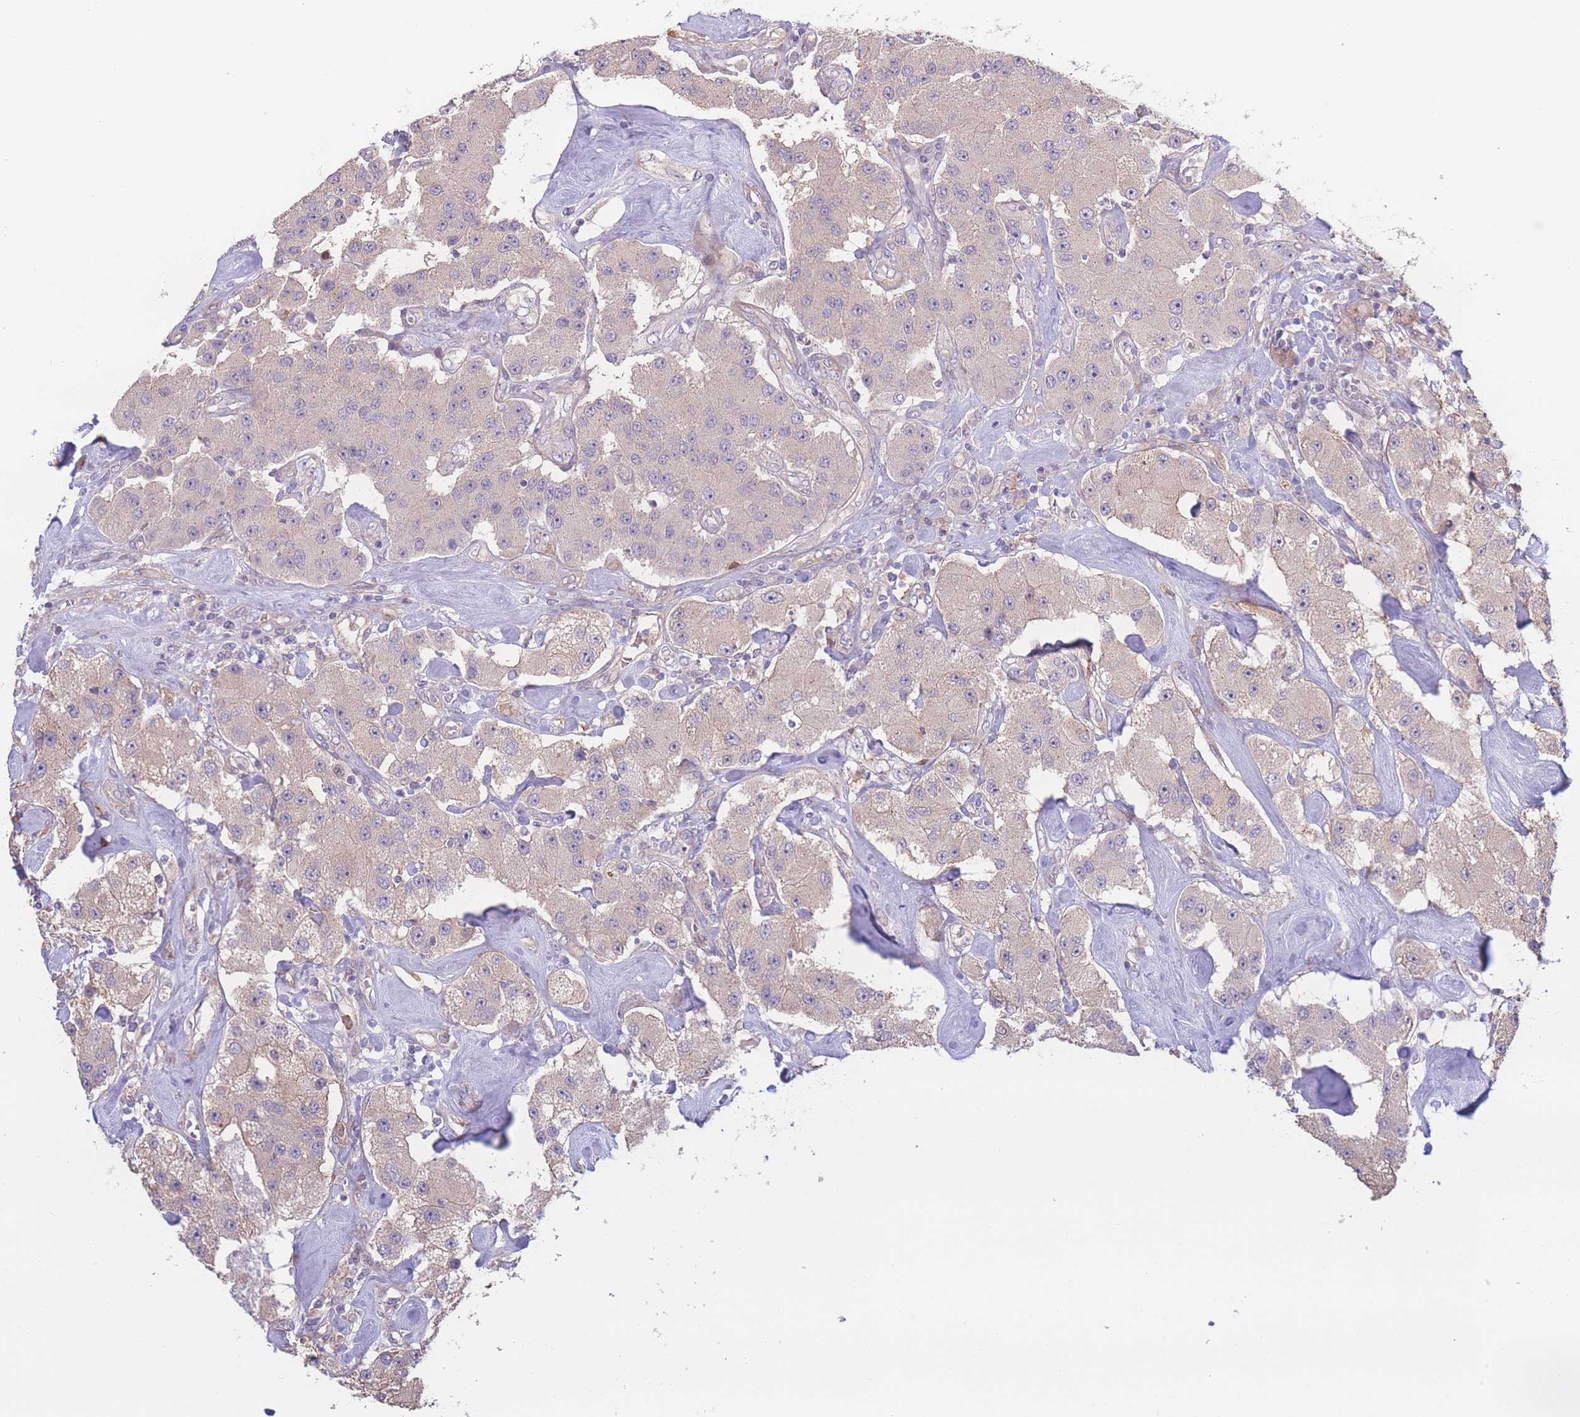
{"staining": {"intensity": "negative", "quantity": "none", "location": "none"}, "tissue": "carcinoid", "cell_type": "Tumor cells", "image_type": "cancer", "snomed": [{"axis": "morphology", "description": "Carcinoid, malignant, NOS"}, {"axis": "topography", "description": "Pancreas"}], "caption": "Protein analysis of carcinoid (malignant) displays no significant expression in tumor cells. Nuclei are stained in blue.", "gene": "STEAP3", "patient": {"sex": "male", "age": 41}}